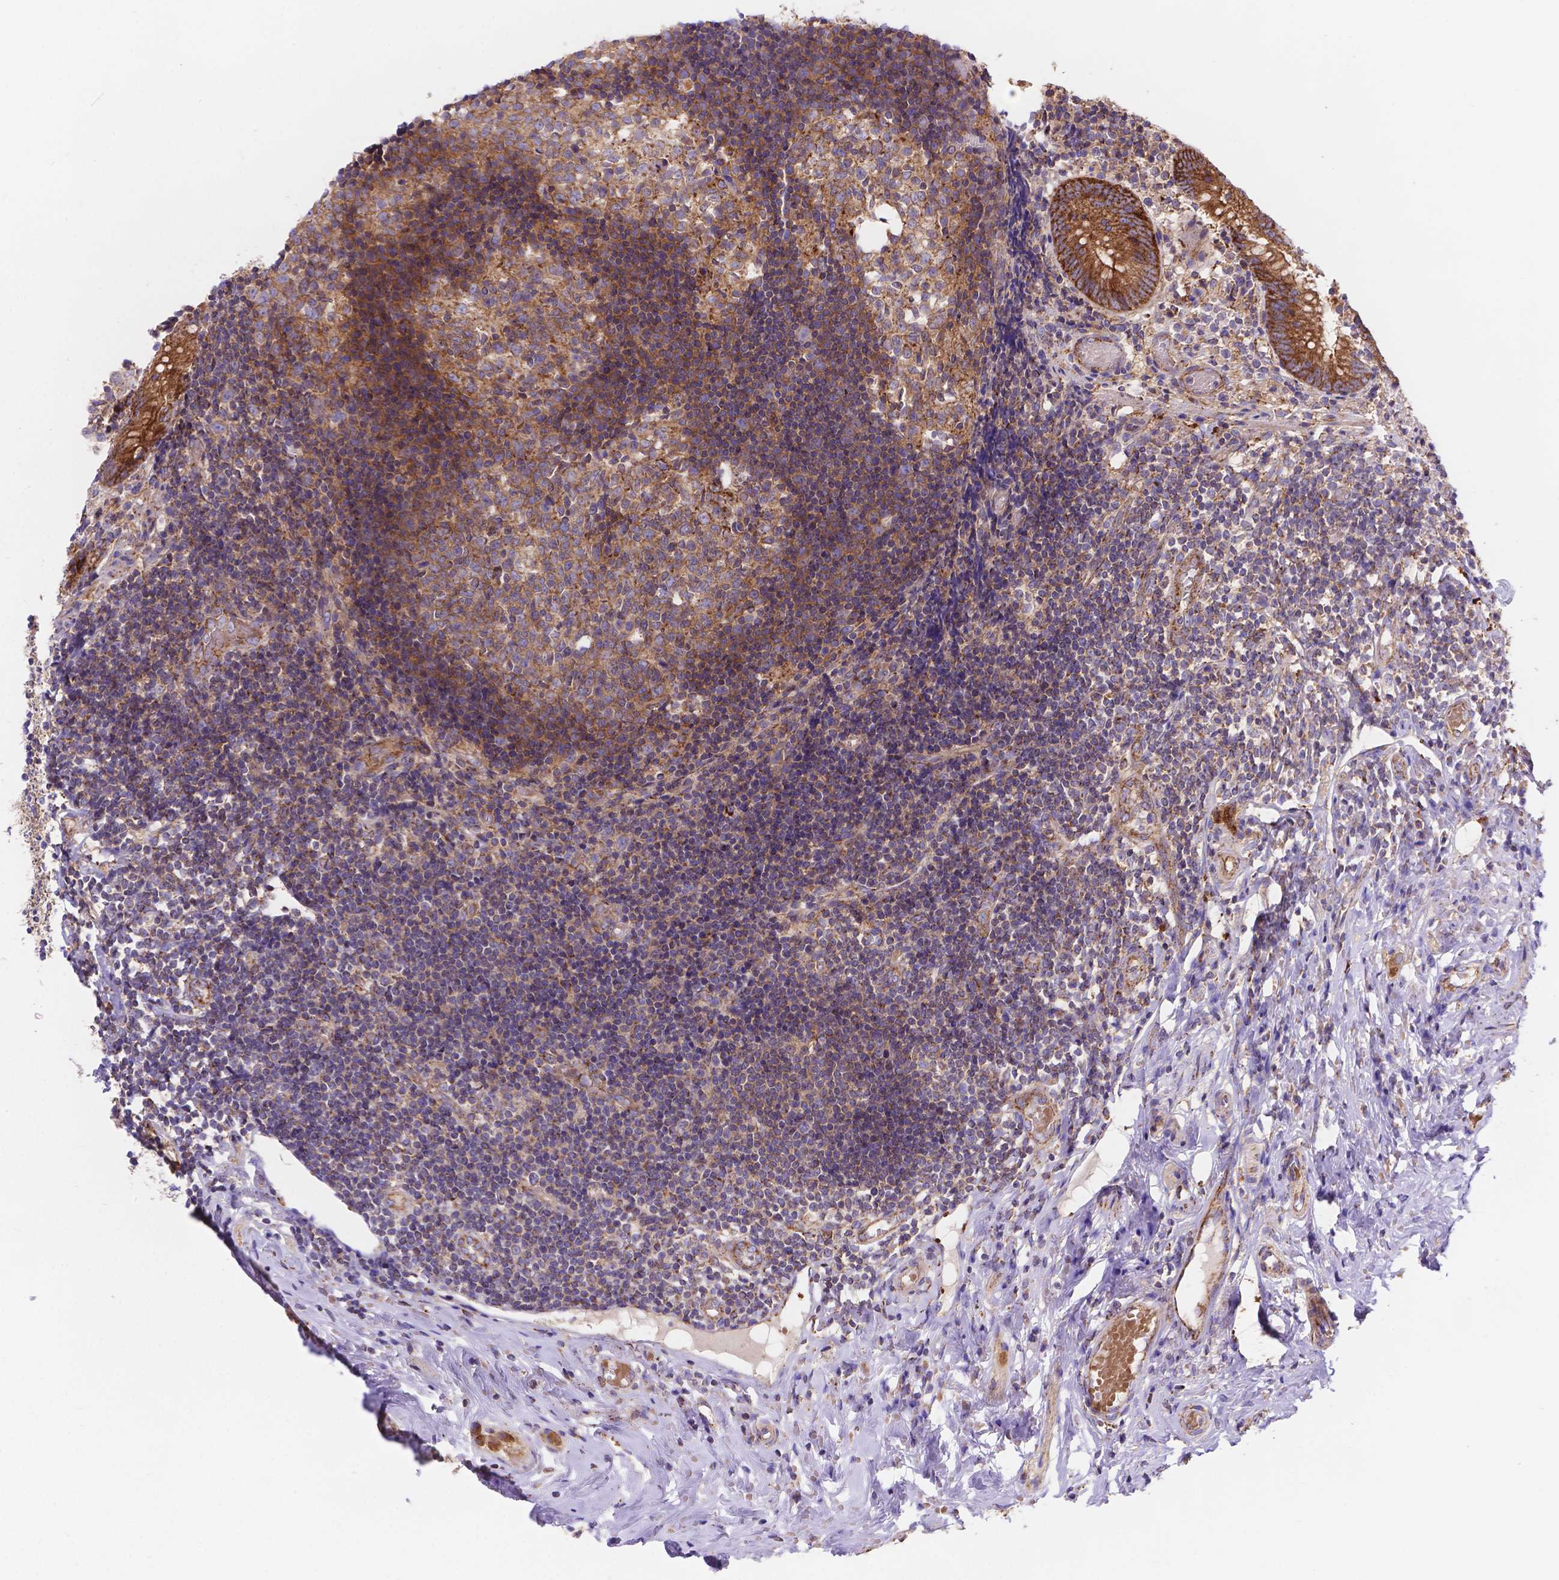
{"staining": {"intensity": "strong", "quantity": ">75%", "location": "cytoplasmic/membranous"}, "tissue": "appendix", "cell_type": "Glandular cells", "image_type": "normal", "snomed": [{"axis": "morphology", "description": "Normal tissue, NOS"}, {"axis": "topography", "description": "Appendix"}], "caption": "Human appendix stained with a protein marker shows strong staining in glandular cells.", "gene": "AK3", "patient": {"sex": "female", "age": 32}}